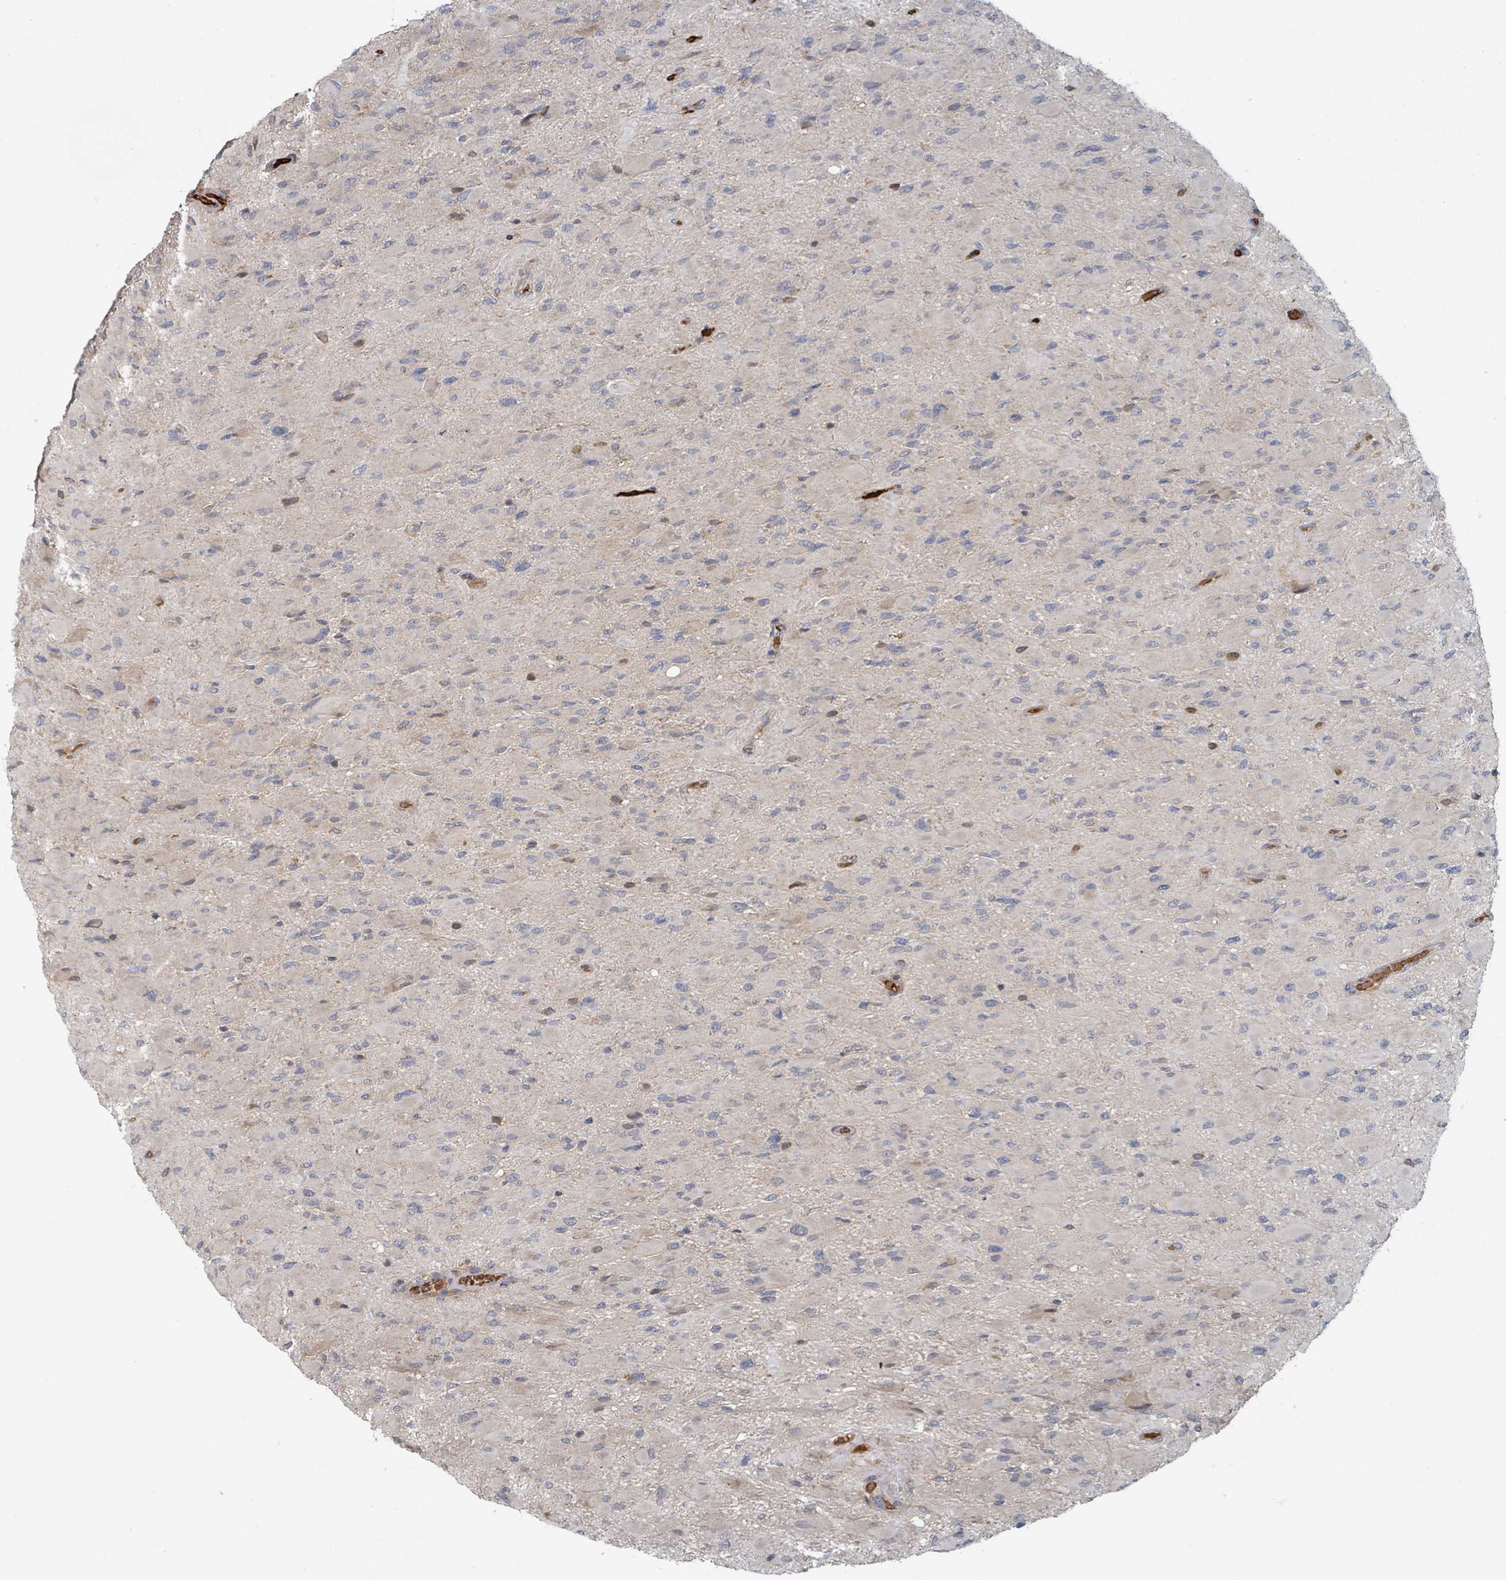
{"staining": {"intensity": "negative", "quantity": "none", "location": "none"}, "tissue": "glioma", "cell_type": "Tumor cells", "image_type": "cancer", "snomed": [{"axis": "morphology", "description": "Glioma, malignant, High grade"}, {"axis": "topography", "description": "Cerebral cortex"}], "caption": "DAB (3,3'-diaminobenzidine) immunohistochemical staining of human high-grade glioma (malignant) exhibits no significant staining in tumor cells.", "gene": "TRPC4AP", "patient": {"sex": "female", "age": 36}}